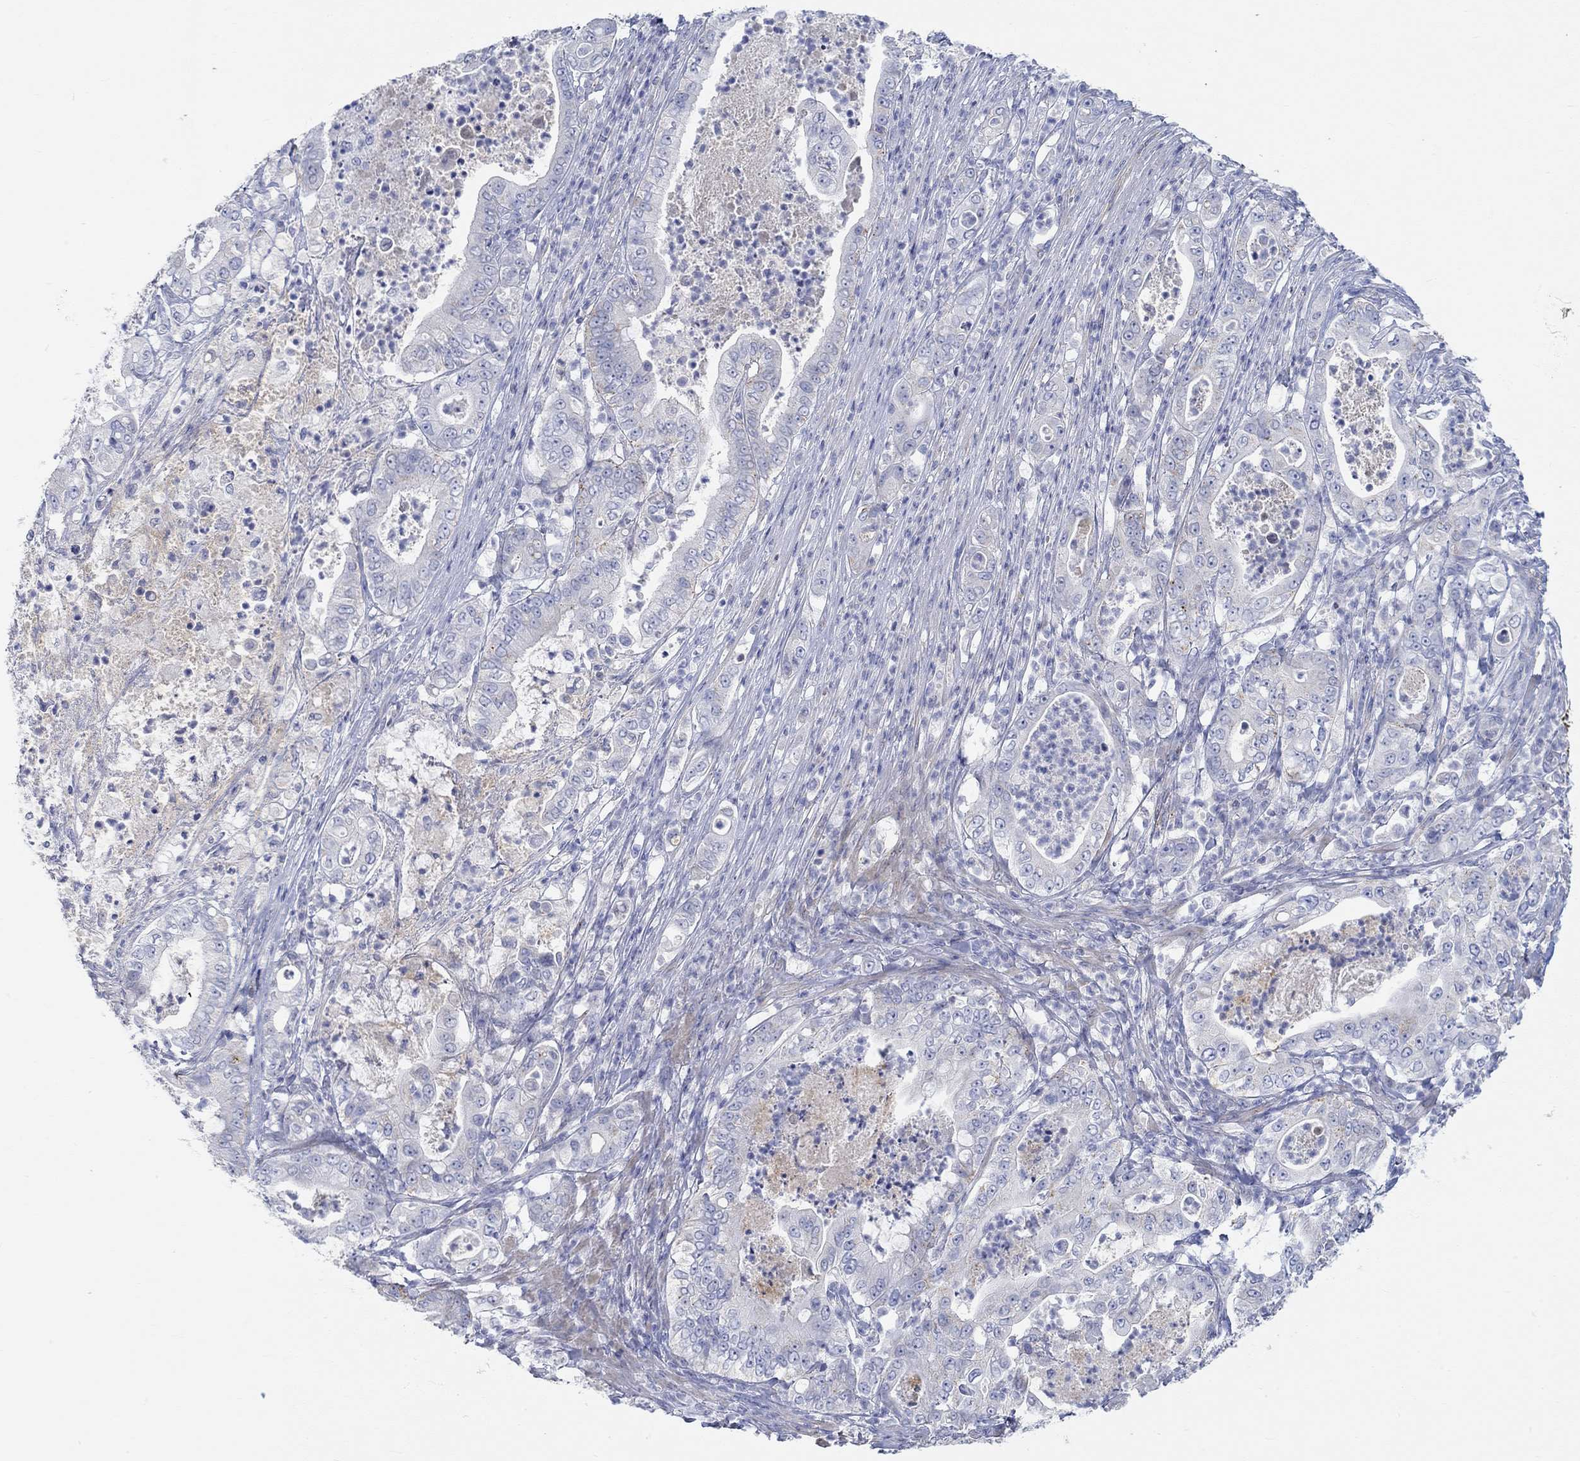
{"staining": {"intensity": "negative", "quantity": "none", "location": "none"}, "tissue": "pancreatic cancer", "cell_type": "Tumor cells", "image_type": "cancer", "snomed": [{"axis": "morphology", "description": "Adenocarcinoma, NOS"}, {"axis": "topography", "description": "Pancreas"}], "caption": "An immunohistochemistry (IHC) image of pancreatic cancer is shown. There is no staining in tumor cells of pancreatic cancer.", "gene": "NAV3", "patient": {"sex": "male", "age": 71}}